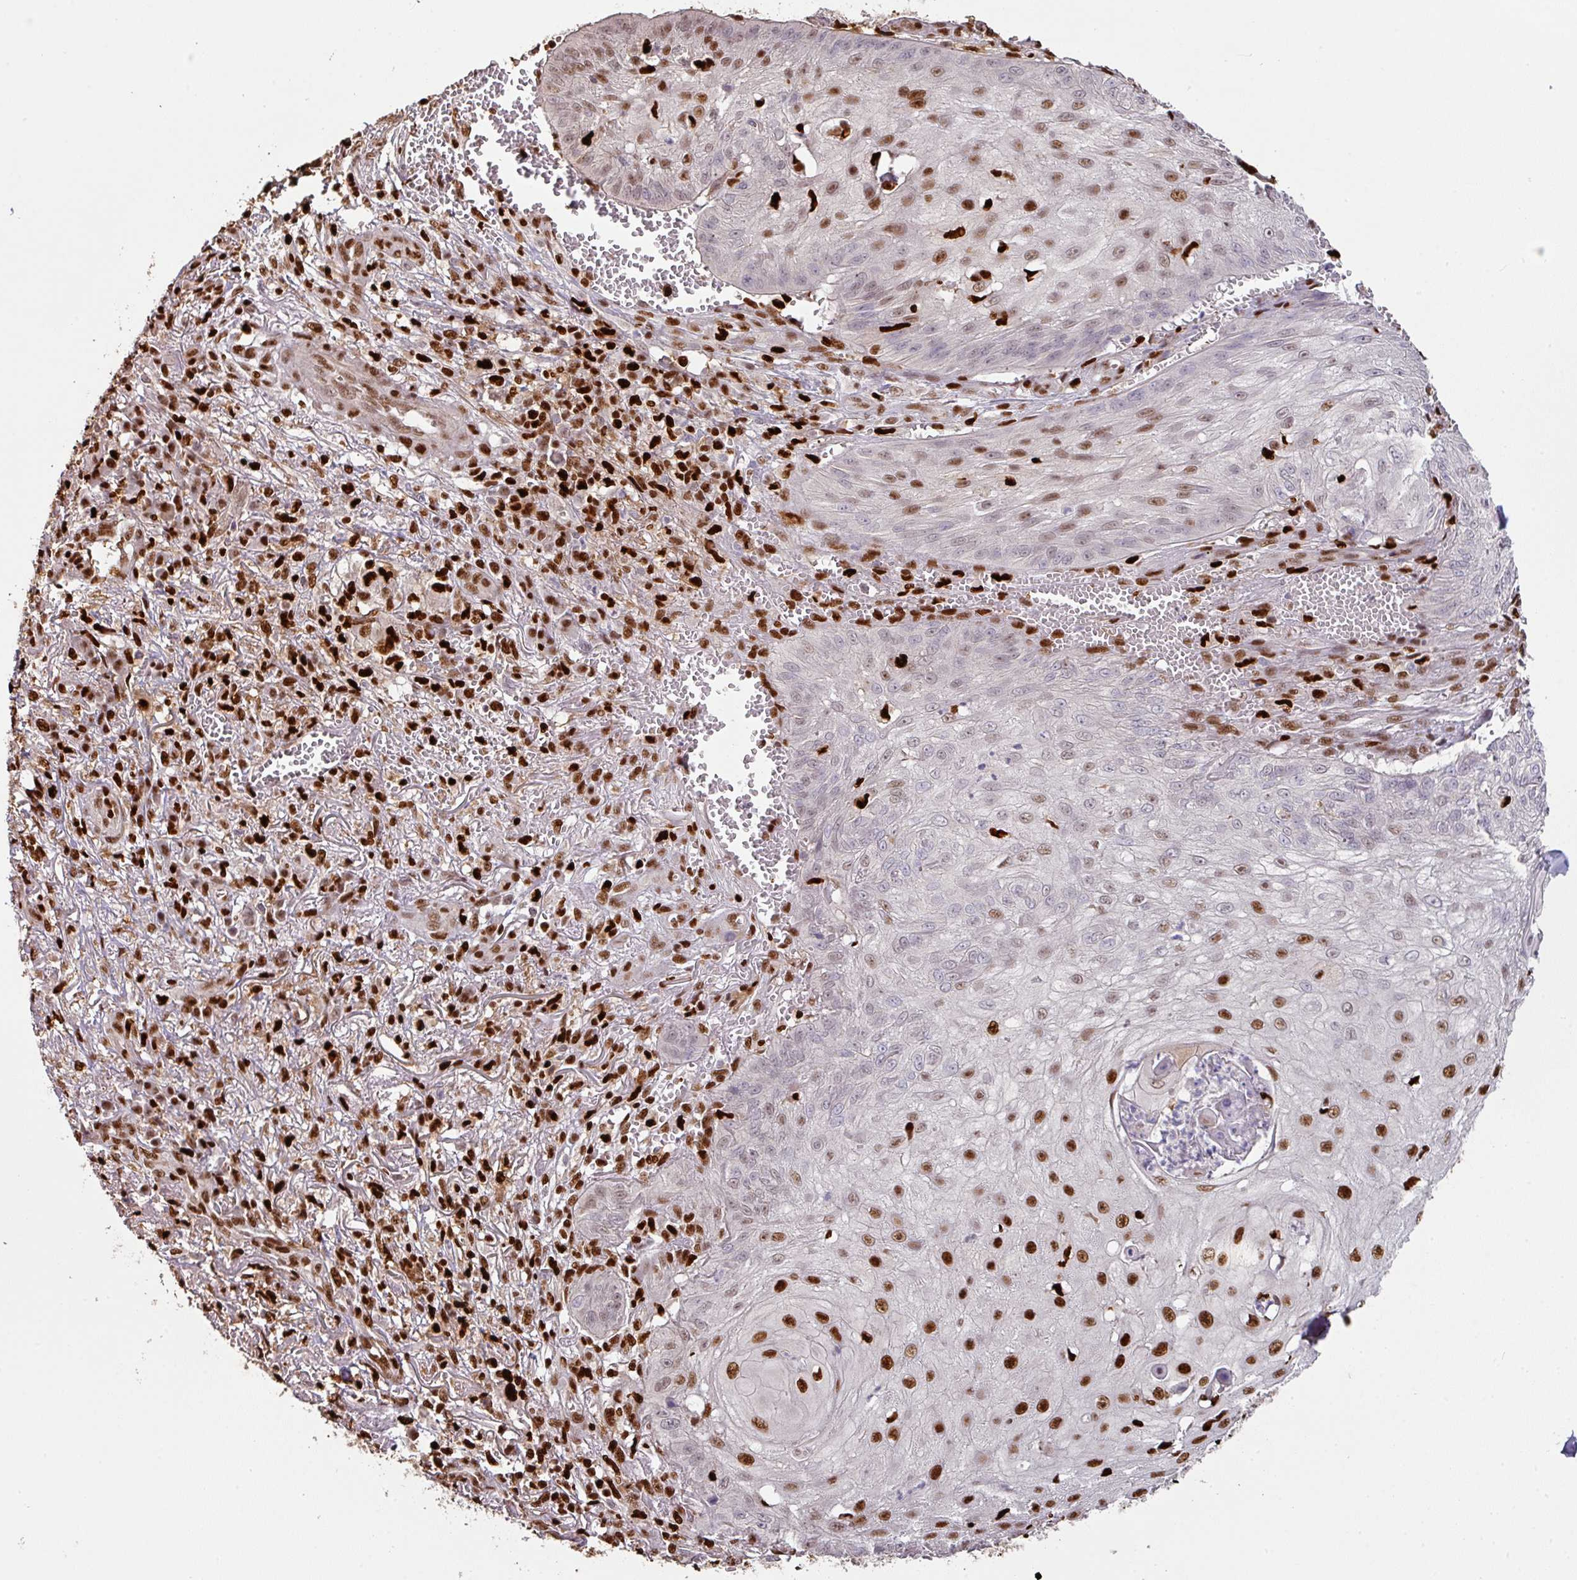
{"staining": {"intensity": "moderate", "quantity": "25%-75%", "location": "nuclear"}, "tissue": "skin cancer", "cell_type": "Tumor cells", "image_type": "cancer", "snomed": [{"axis": "morphology", "description": "Squamous cell carcinoma, NOS"}, {"axis": "topography", "description": "Skin"}], "caption": "Skin cancer (squamous cell carcinoma) stained for a protein displays moderate nuclear positivity in tumor cells. The staining was performed using DAB to visualize the protein expression in brown, while the nuclei were stained in blue with hematoxylin (Magnification: 20x).", "gene": "SAMHD1", "patient": {"sex": "male", "age": 70}}